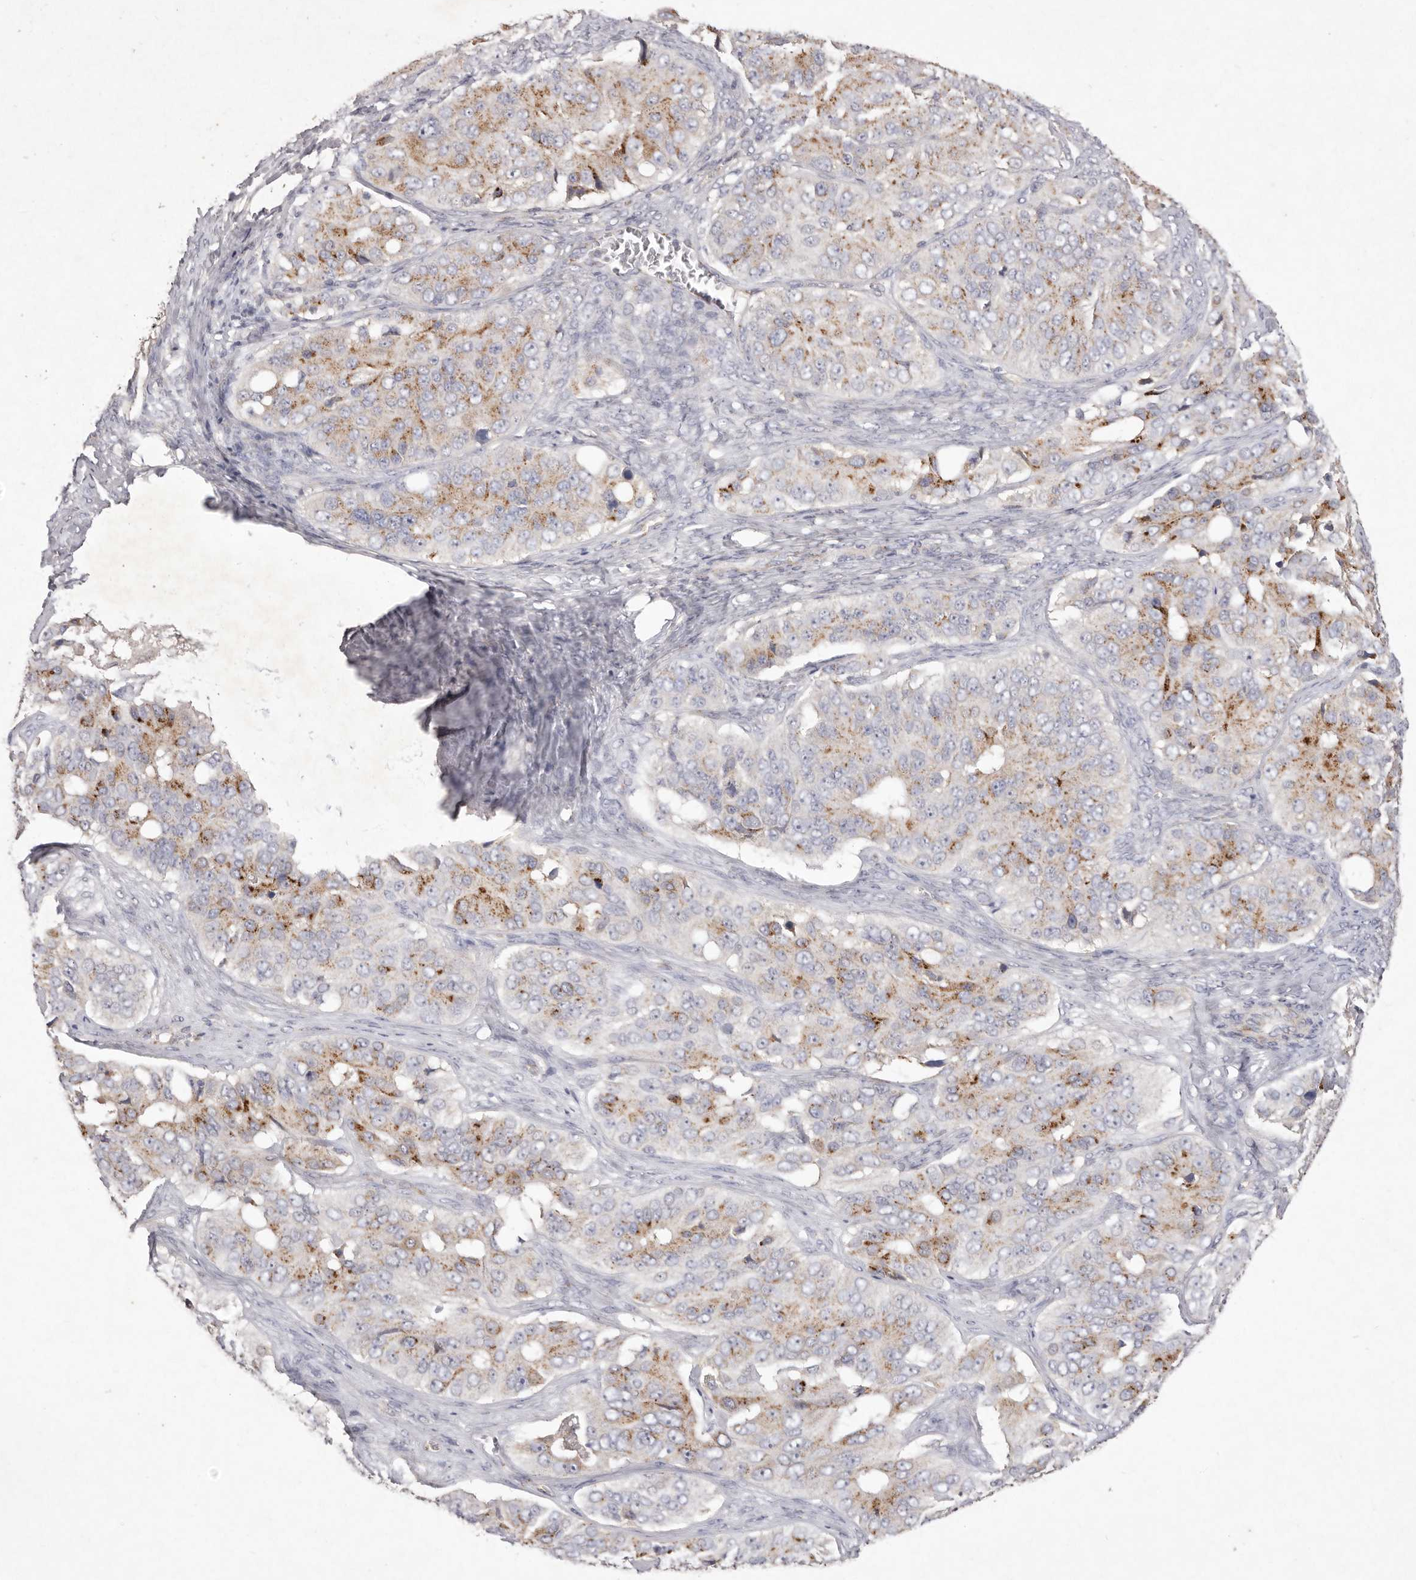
{"staining": {"intensity": "moderate", "quantity": ">75%", "location": "cytoplasmic/membranous"}, "tissue": "ovarian cancer", "cell_type": "Tumor cells", "image_type": "cancer", "snomed": [{"axis": "morphology", "description": "Carcinoma, endometroid"}, {"axis": "topography", "description": "Ovary"}], "caption": "Immunohistochemical staining of human endometroid carcinoma (ovarian) demonstrates medium levels of moderate cytoplasmic/membranous protein staining in about >75% of tumor cells. (brown staining indicates protein expression, while blue staining denotes nuclei).", "gene": "USP24", "patient": {"sex": "female", "age": 51}}